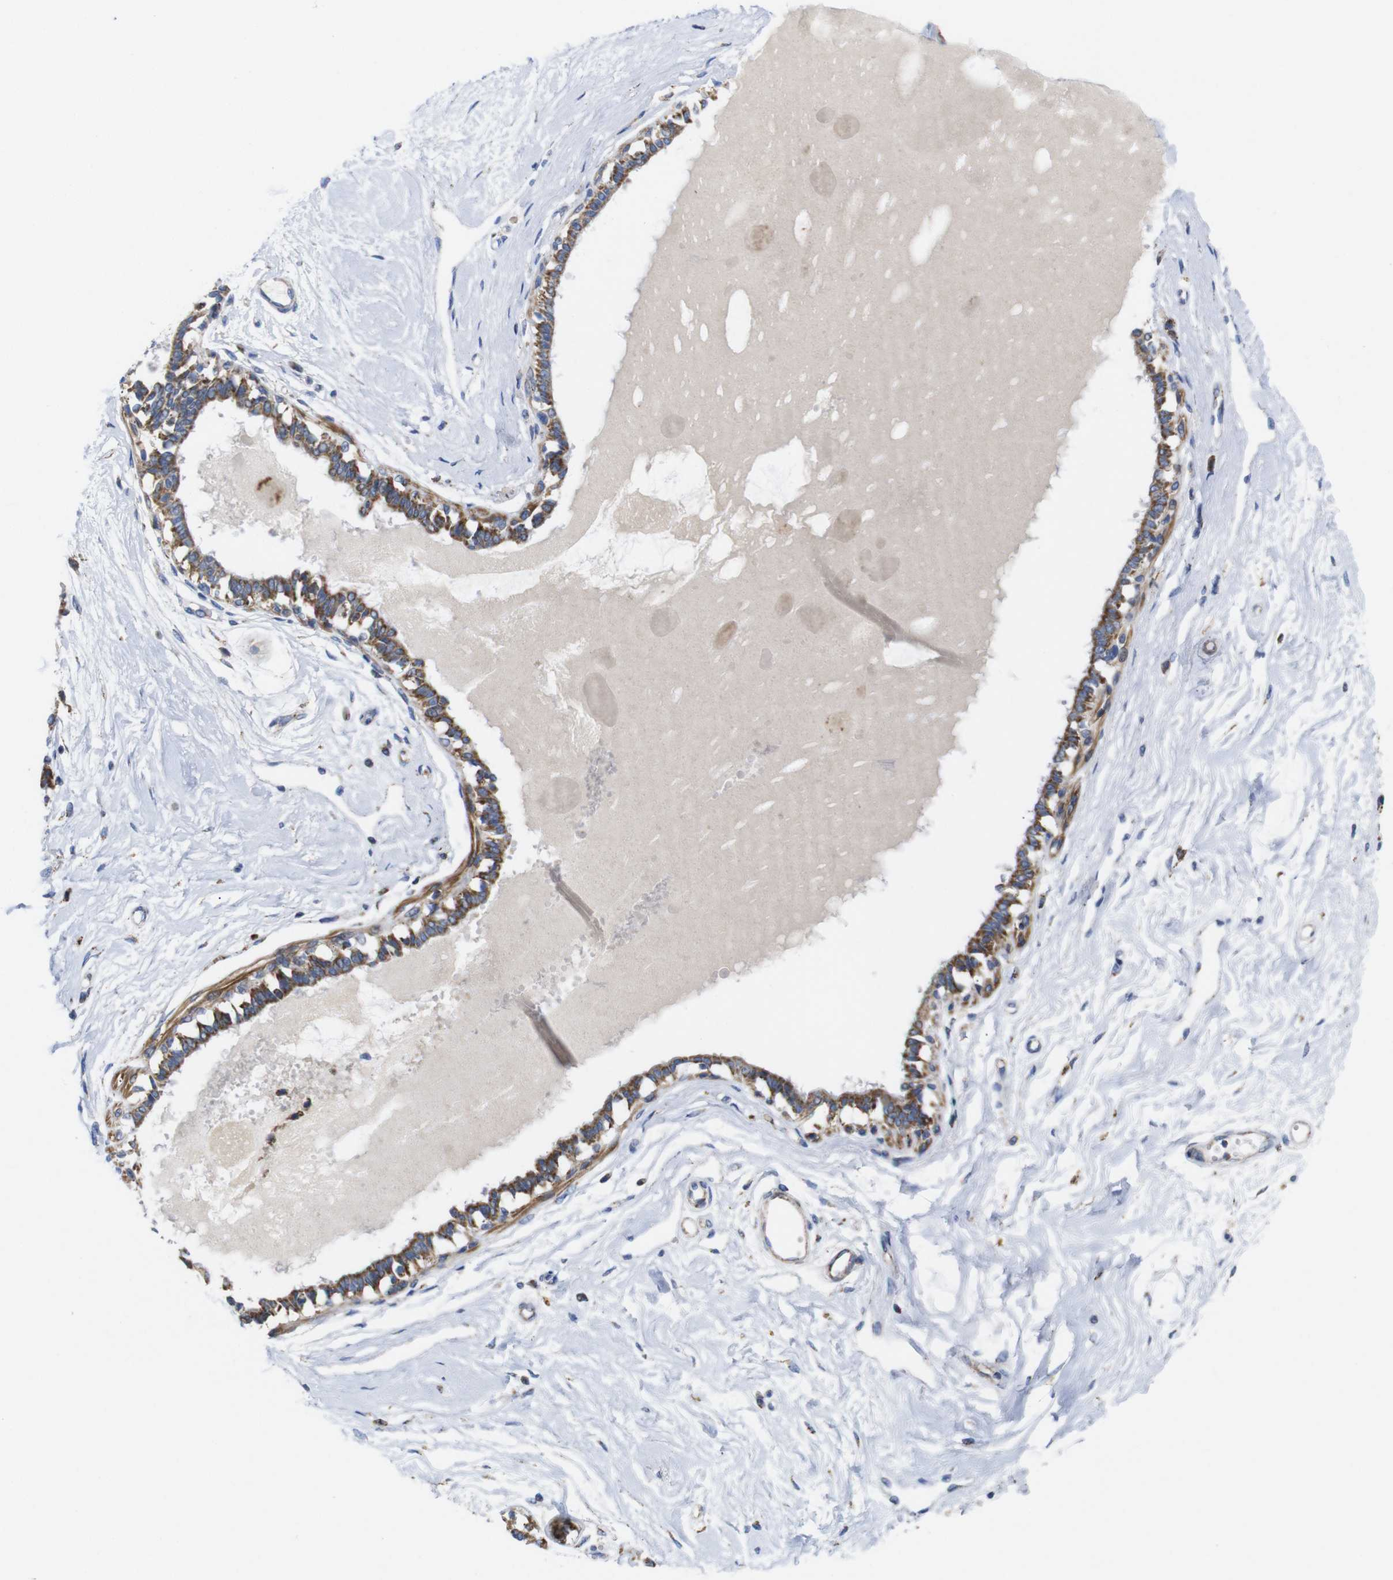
{"staining": {"intensity": "negative", "quantity": "none", "location": "none"}, "tissue": "breast", "cell_type": "Adipocytes", "image_type": "normal", "snomed": [{"axis": "morphology", "description": "Normal tissue, NOS"}, {"axis": "topography", "description": "Breast"}], "caption": "The histopathology image shows no staining of adipocytes in benign breast.", "gene": "FAM171B", "patient": {"sex": "female", "age": 45}}